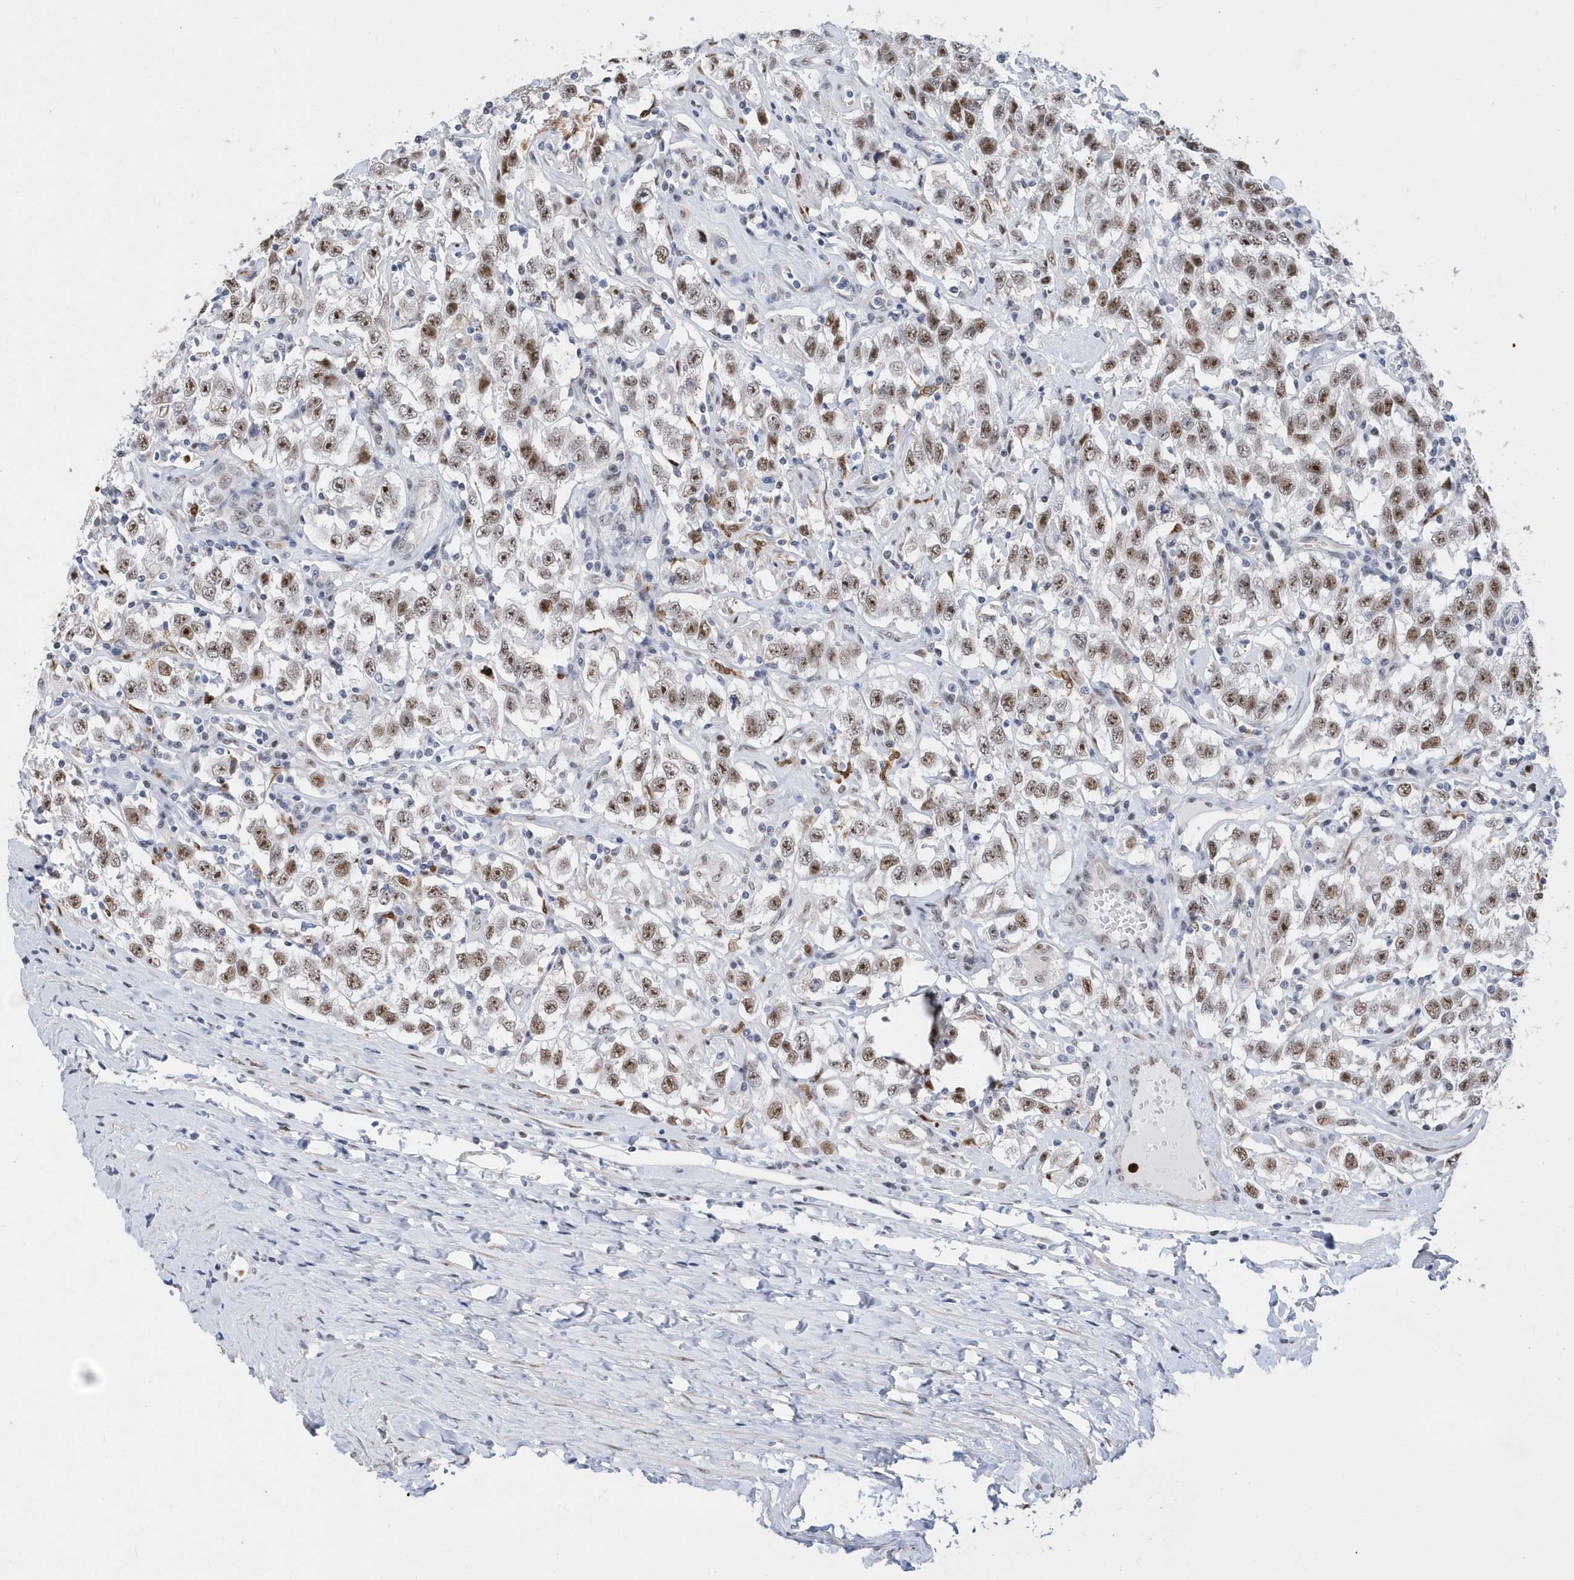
{"staining": {"intensity": "moderate", "quantity": ">75%", "location": "nuclear"}, "tissue": "testis cancer", "cell_type": "Tumor cells", "image_type": "cancer", "snomed": [{"axis": "morphology", "description": "Seminoma, NOS"}, {"axis": "topography", "description": "Testis"}], "caption": "Protein expression by immunohistochemistry displays moderate nuclear expression in about >75% of tumor cells in testis seminoma. The staining is performed using DAB (3,3'-diaminobenzidine) brown chromogen to label protein expression. The nuclei are counter-stained blue using hematoxylin.", "gene": "RPP30", "patient": {"sex": "male", "age": 41}}